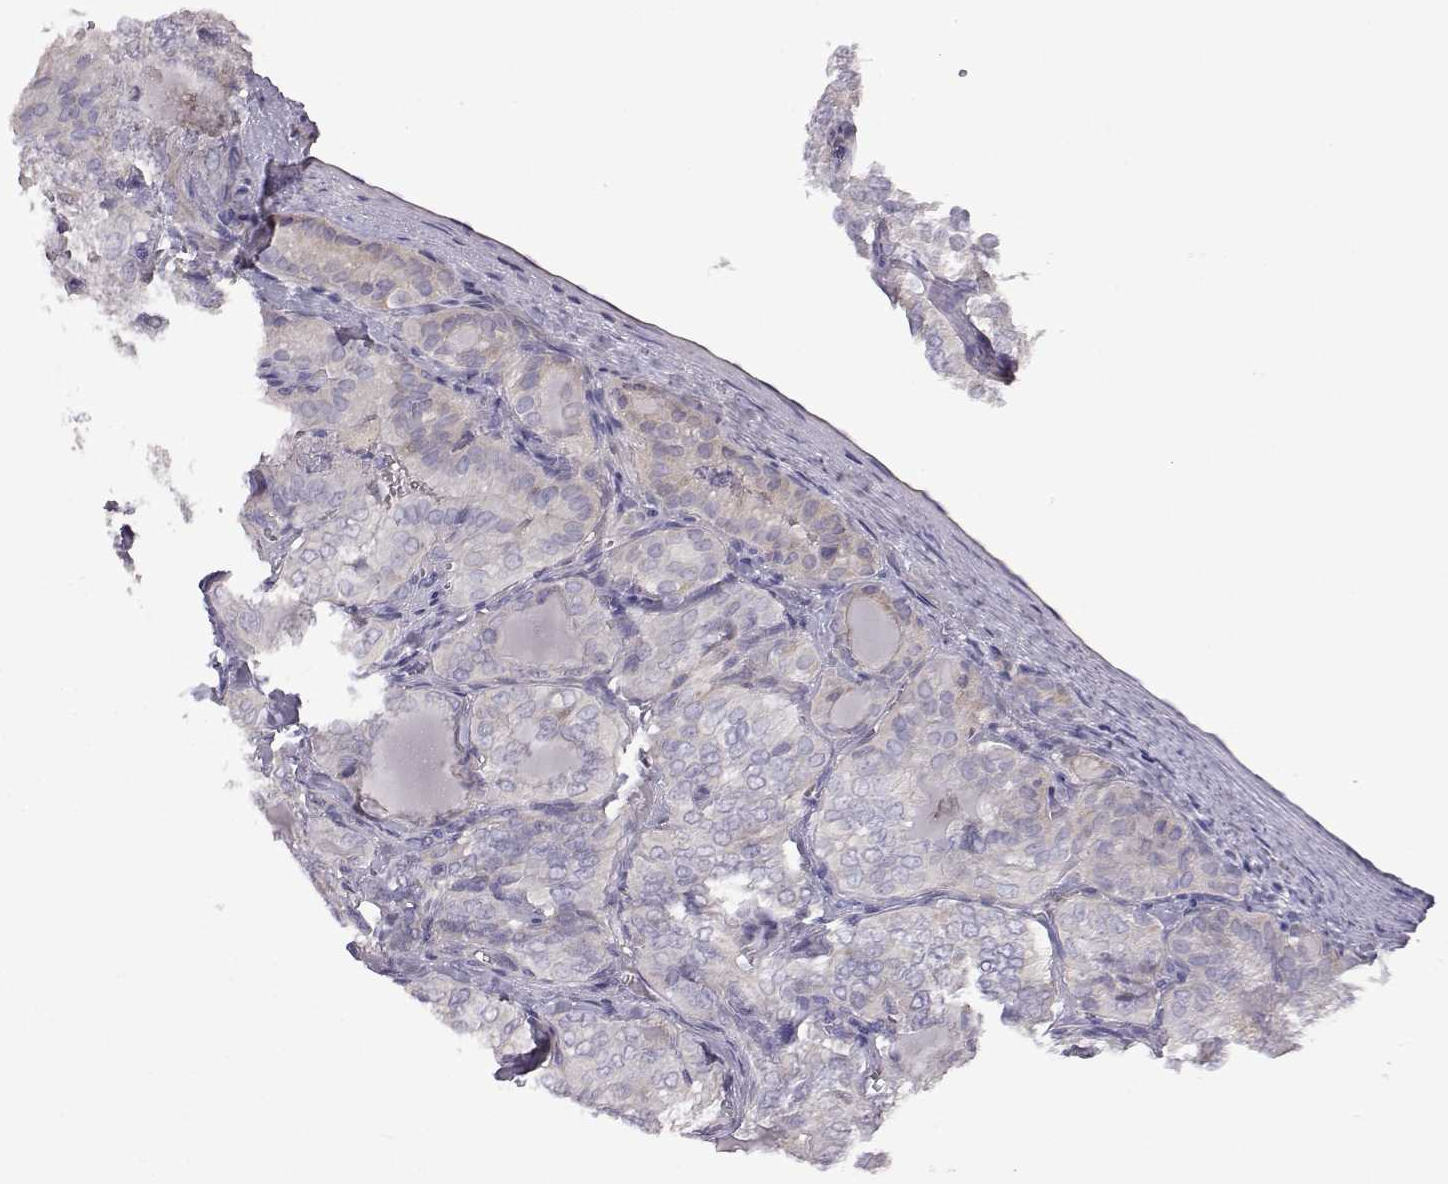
{"staining": {"intensity": "negative", "quantity": "none", "location": "none"}, "tissue": "thyroid cancer", "cell_type": "Tumor cells", "image_type": "cancer", "snomed": [{"axis": "morphology", "description": "Papillary adenocarcinoma, NOS"}, {"axis": "topography", "description": "Thyroid gland"}], "caption": "DAB immunohistochemical staining of human thyroid cancer displays no significant expression in tumor cells.", "gene": "VGF", "patient": {"sex": "female", "age": 41}}